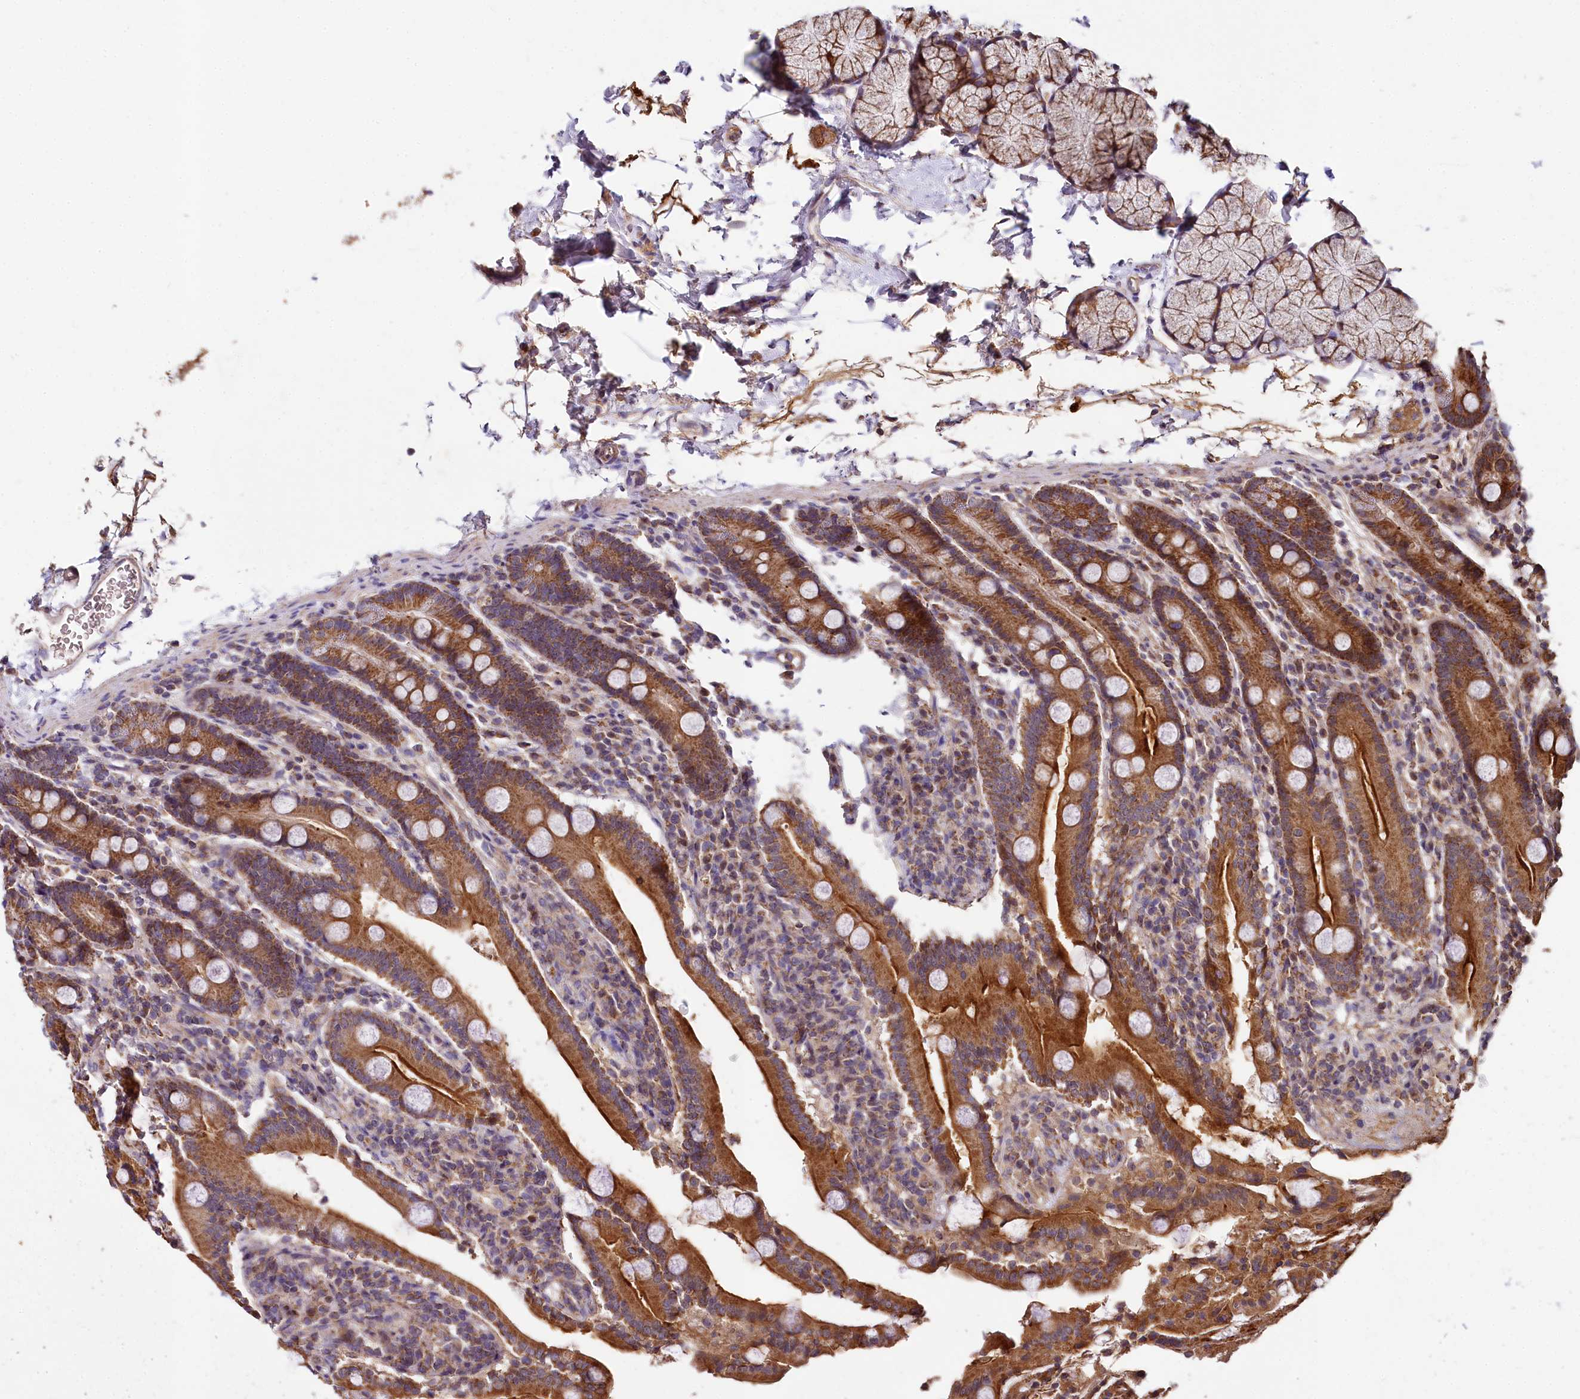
{"staining": {"intensity": "strong", "quantity": ">75%", "location": "cytoplasmic/membranous"}, "tissue": "duodenum", "cell_type": "Glandular cells", "image_type": "normal", "snomed": [{"axis": "morphology", "description": "Normal tissue, NOS"}, {"axis": "topography", "description": "Duodenum"}], "caption": "A high amount of strong cytoplasmic/membranous expression is appreciated in approximately >75% of glandular cells in normal duodenum.", "gene": "SPRYD3", "patient": {"sex": "male", "age": 35}}